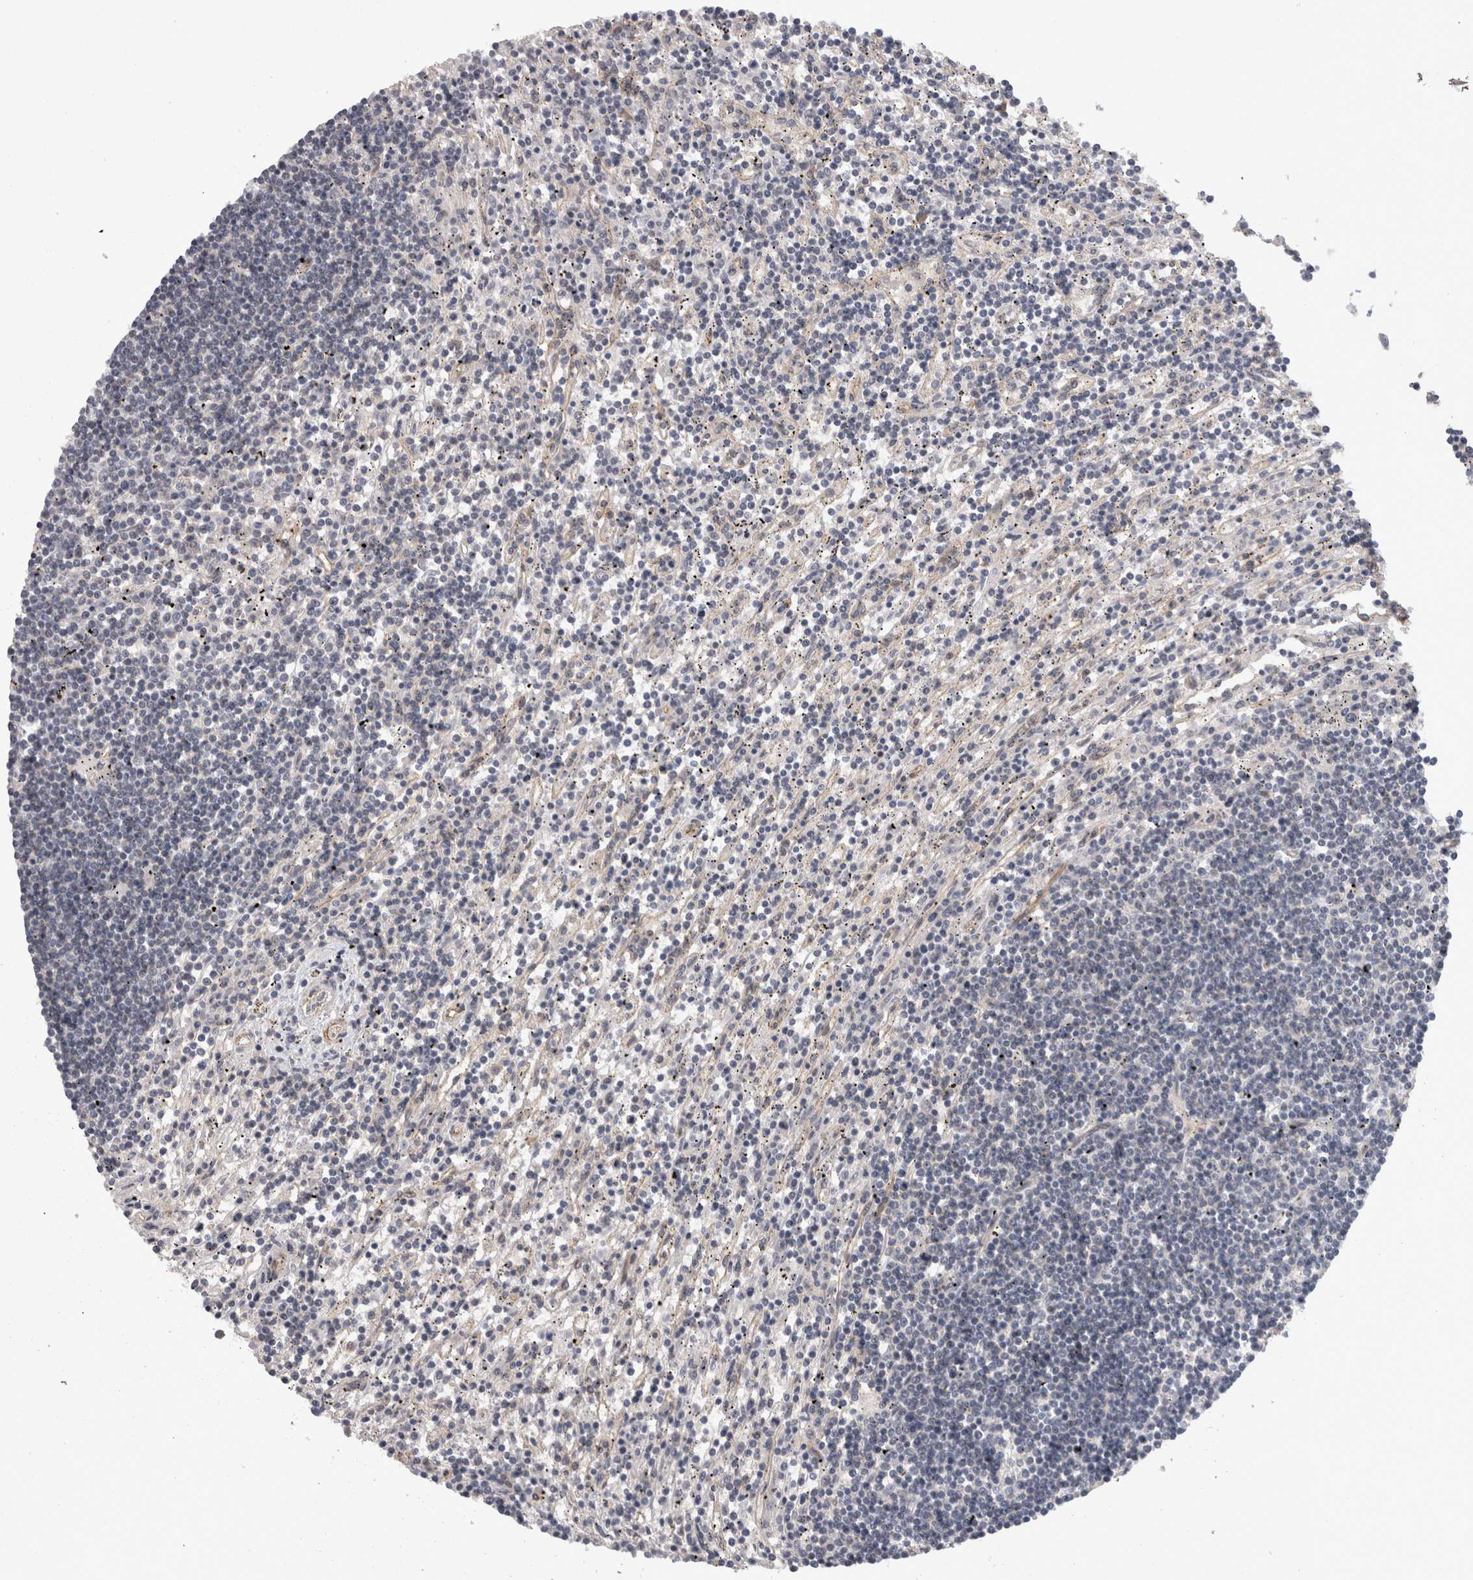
{"staining": {"intensity": "negative", "quantity": "none", "location": "none"}, "tissue": "lymphoma", "cell_type": "Tumor cells", "image_type": "cancer", "snomed": [{"axis": "morphology", "description": "Malignant lymphoma, non-Hodgkin's type, Low grade"}, {"axis": "topography", "description": "Spleen"}], "caption": "Lymphoma was stained to show a protein in brown. There is no significant staining in tumor cells.", "gene": "RMDN1", "patient": {"sex": "male", "age": 76}}